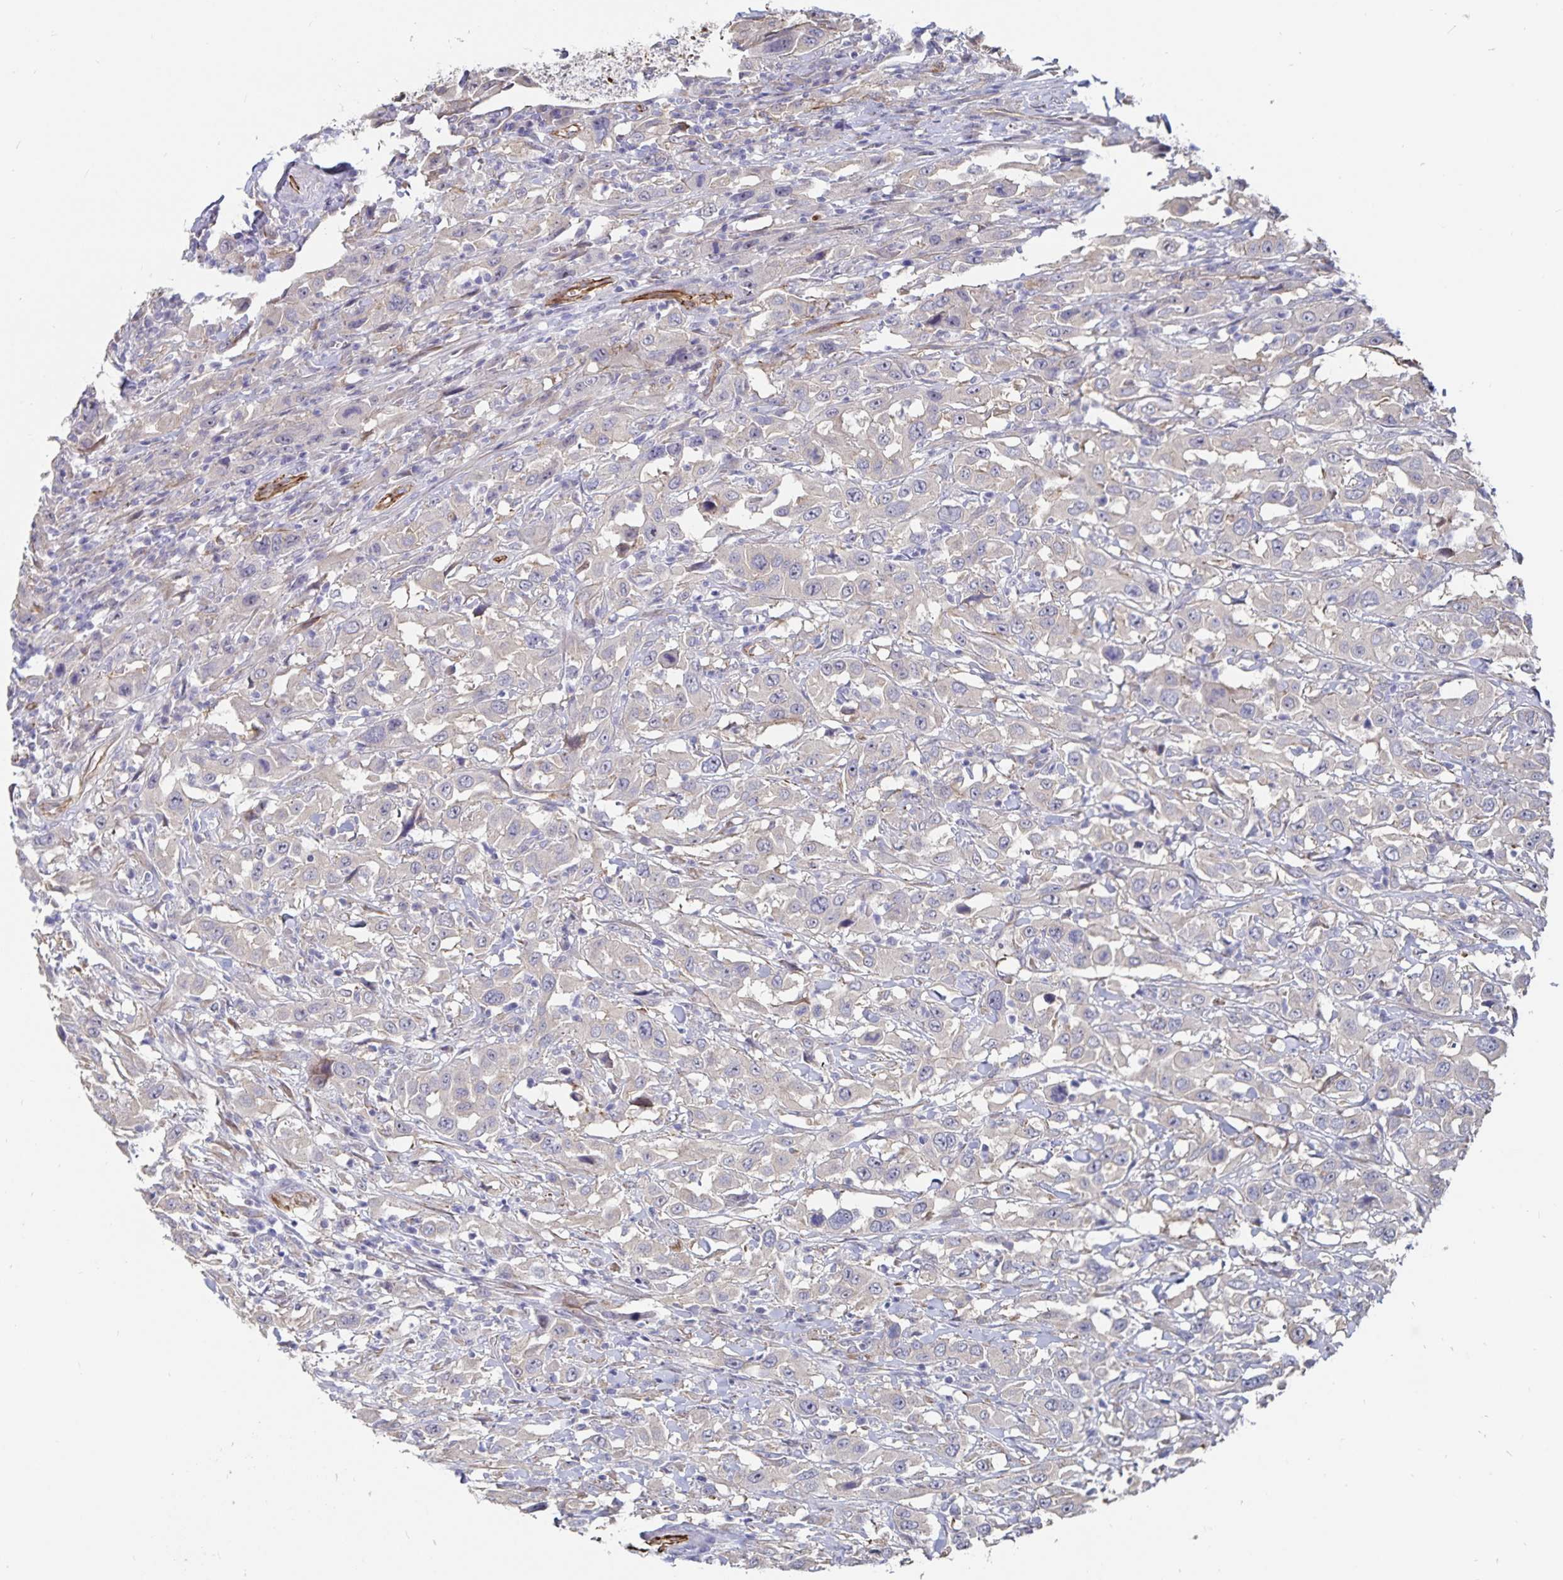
{"staining": {"intensity": "negative", "quantity": "none", "location": "none"}, "tissue": "urothelial cancer", "cell_type": "Tumor cells", "image_type": "cancer", "snomed": [{"axis": "morphology", "description": "Urothelial carcinoma, High grade"}, {"axis": "topography", "description": "Urinary bladder"}], "caption": "Immunohistochemistry (IHC) micrograph of neoplastic tissue: human urothelial cancer stained with DAB reveals no significant protein expression in tumor cells.", "gene": "SSTR1", "patient": {"sex": "male", "age": 61}}